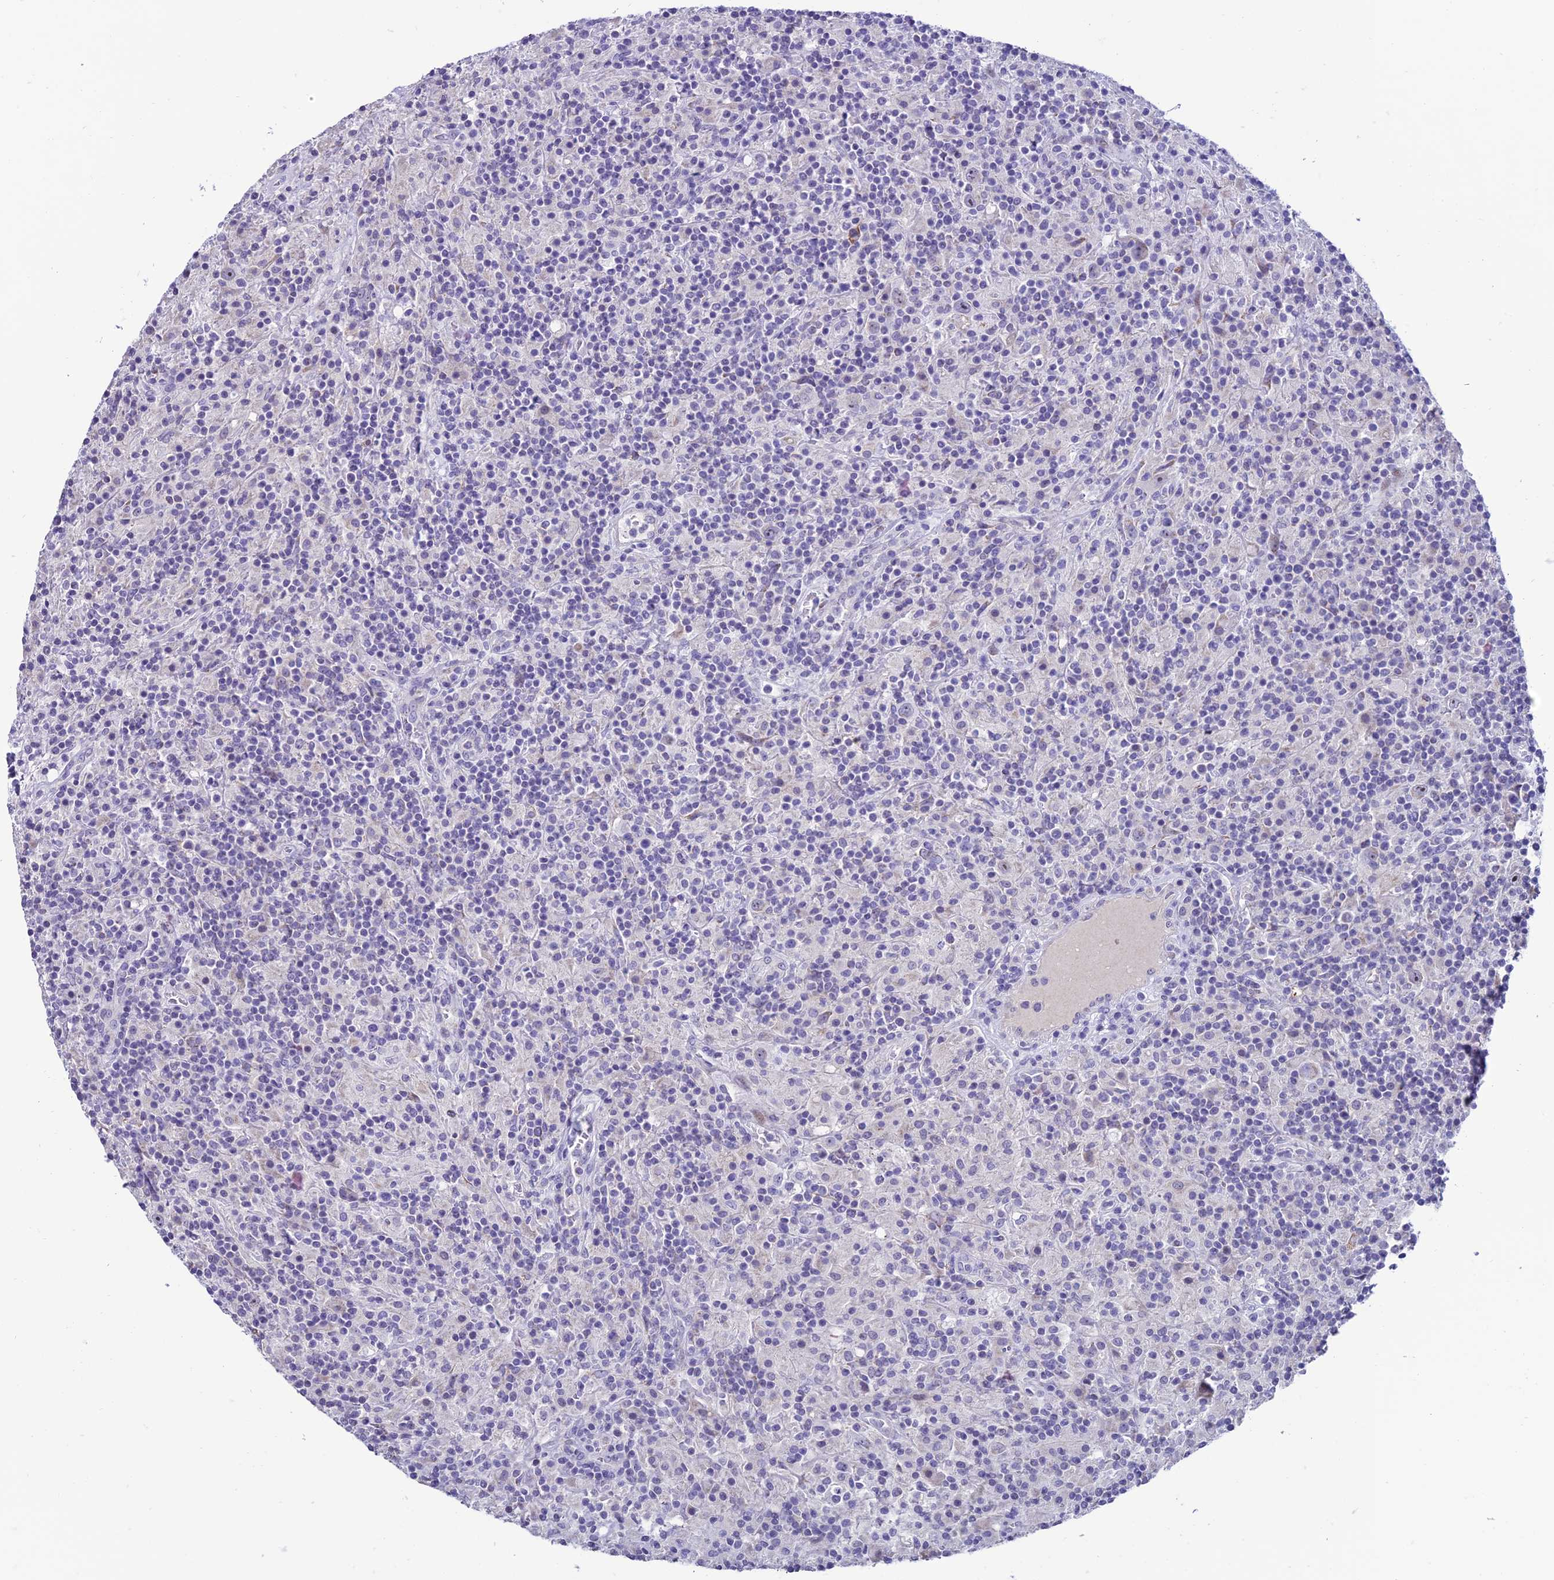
{"staining": {"intensity": "negative", "quantity": "none", "location": "none"}, "tissue": "lymphoma", "cell_type": "Tumor cells", "image_type": "cancer", "snomed": [{"axis": "morphology", "description": "Hodgkin's disease, NOS"}, {"axis": "topography", "description": "Lymph node"}], "caption": "This is a histopathology image of immunohistochemistry staining of lymphoma, which shows no positivity in tumor cells.", "gene": "SLC10A1", "patient": {"sex": "male", "age": 70}}